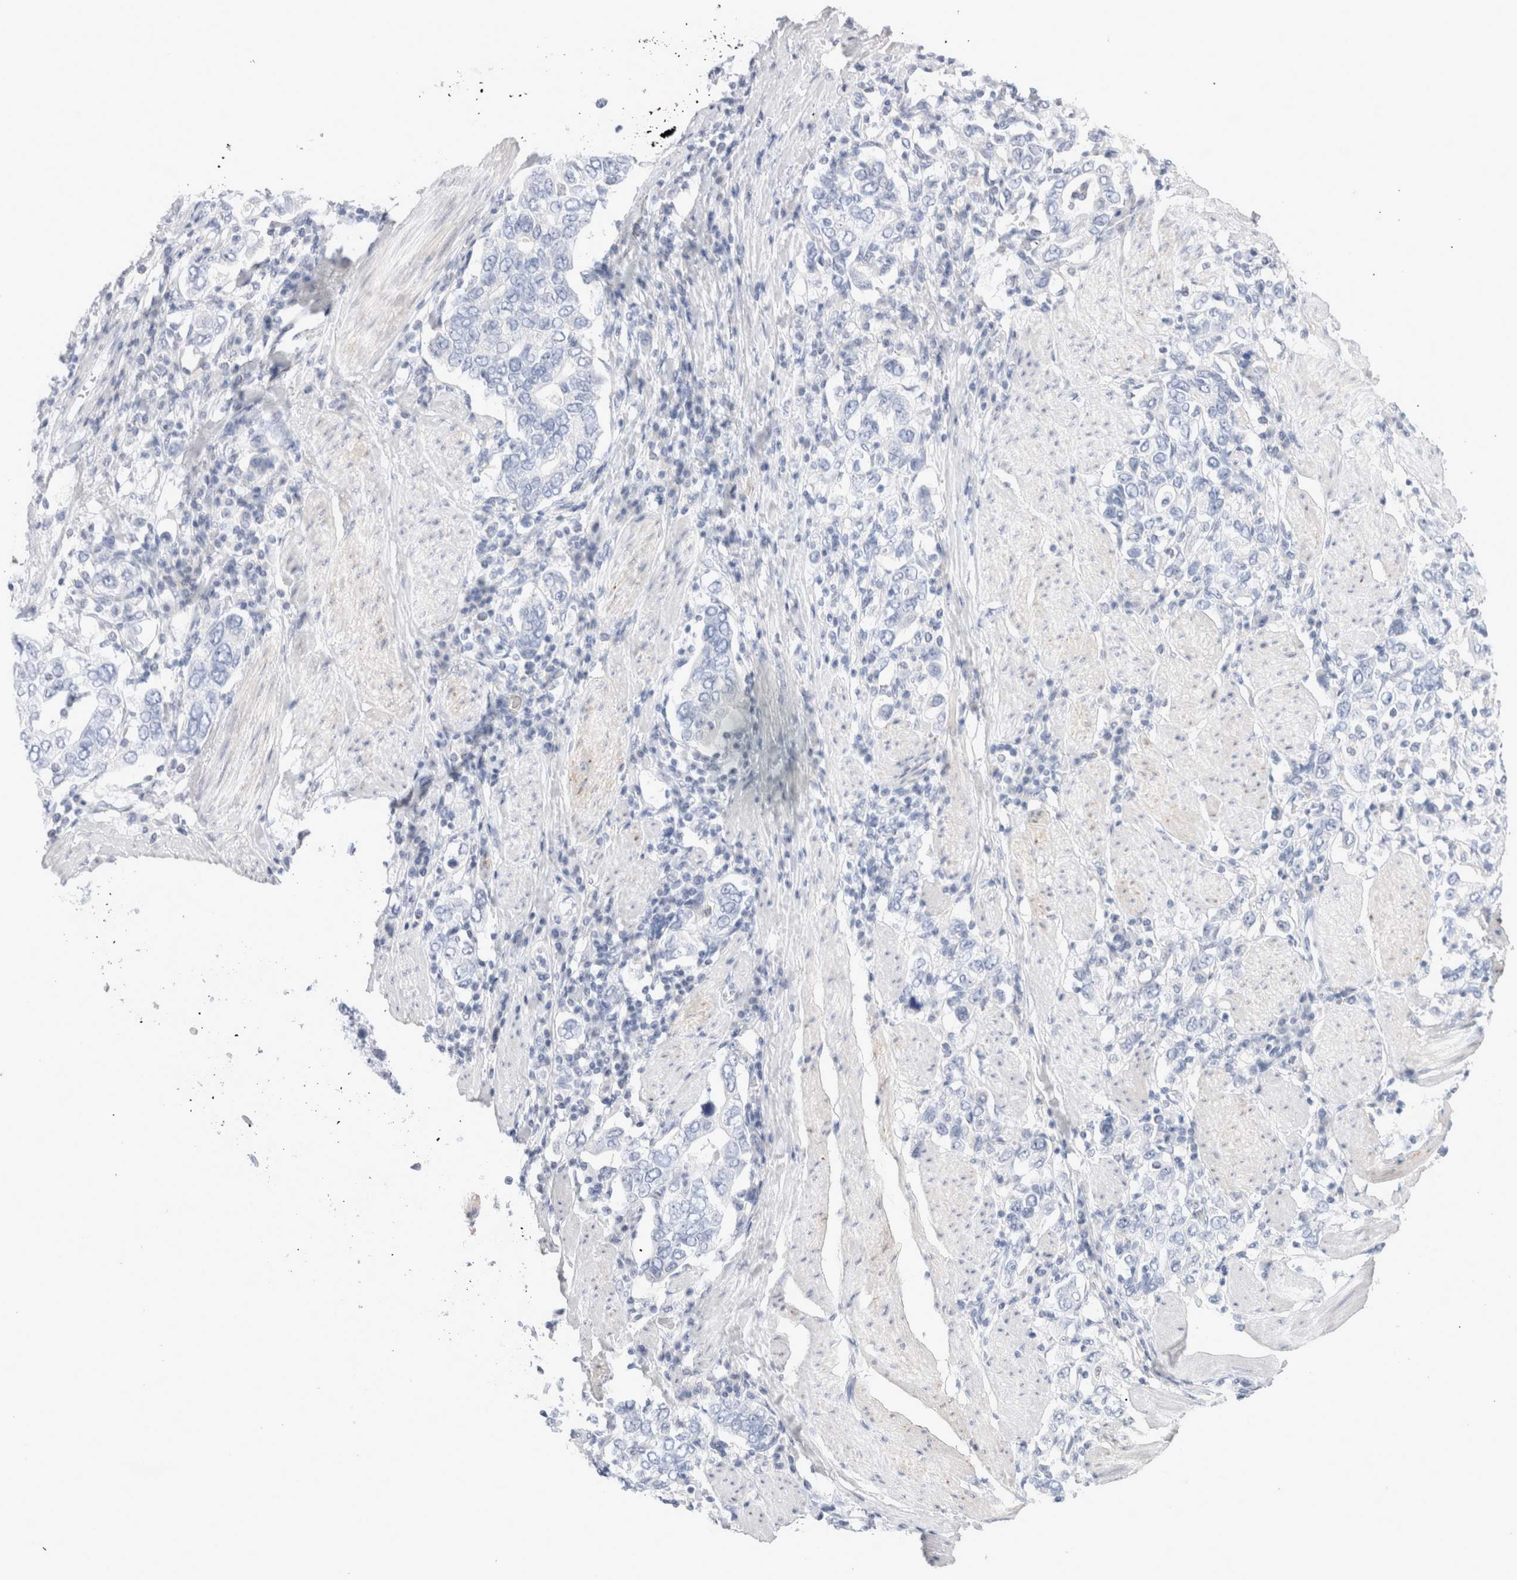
{"staining": {"intensity": "negative", "quantity": "none", "location": "none"}, "tissue": "stomach cancer", "cell_type": "Tumor cells", "image_type": "cancer", "snomed": [{"axis": "morphology", "description": "Adenocarcinoma, NOS"}, {"axis": "topography", "description": "Stomach, upper"}], "caption": "This histopathology image is of adenocarcinoma (stomach) stained with IHC to label a protein in brown with the nuclei are counter-stained blue. There is no positivity in tumor cells. Brightfield microscopy of immunohistochemistry (IHC) stained with DAB (brown) and hematoxylin (blue), captured at high magnification.", "gene": "MUC15", "patient": {"sex": "male", "age": 62}}